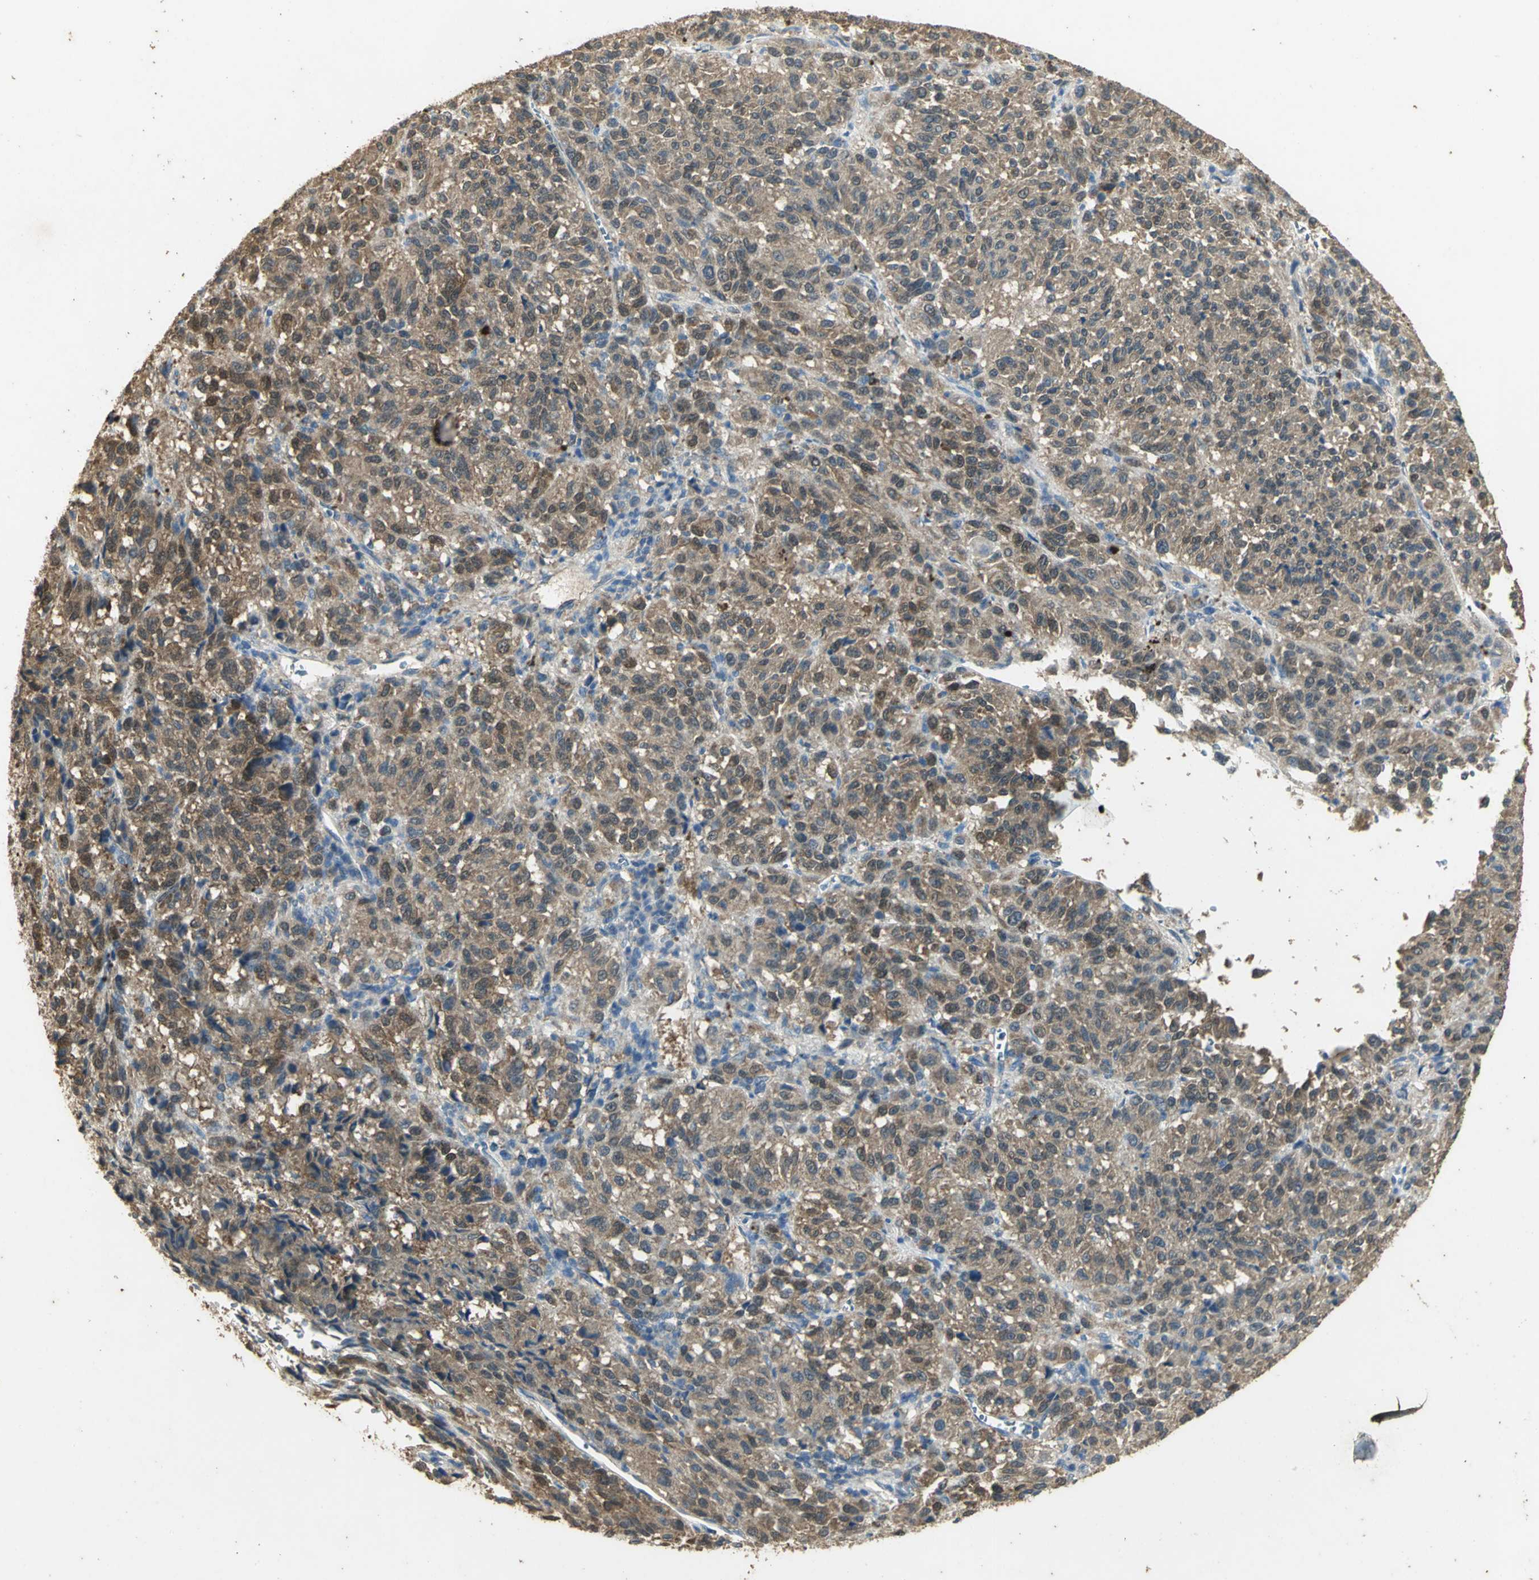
{"staining": {"intensity": "moderate", "quantity": ">75%", "location": "cytoplasmic/membranous"}, "tissue": "melanoma", "cell_type": "Tumor cells", "image_type": "cancer", "snomed": [{"axis": "morphology", "description": "Malignant melanoma, Metastatic site"}, {"axis": "topography", "description": "Lung"}], "caption": "Malignant melanoma (metastatic site) stained with DAB (3,3'-diaminobenzidine) immunohistochemistry shows medium levels of moderate cytoplasmic/membranous expression in about >75% of tumor cells.", "gene": "ASB9", "patient": {"sex": "male", "age": 64}}